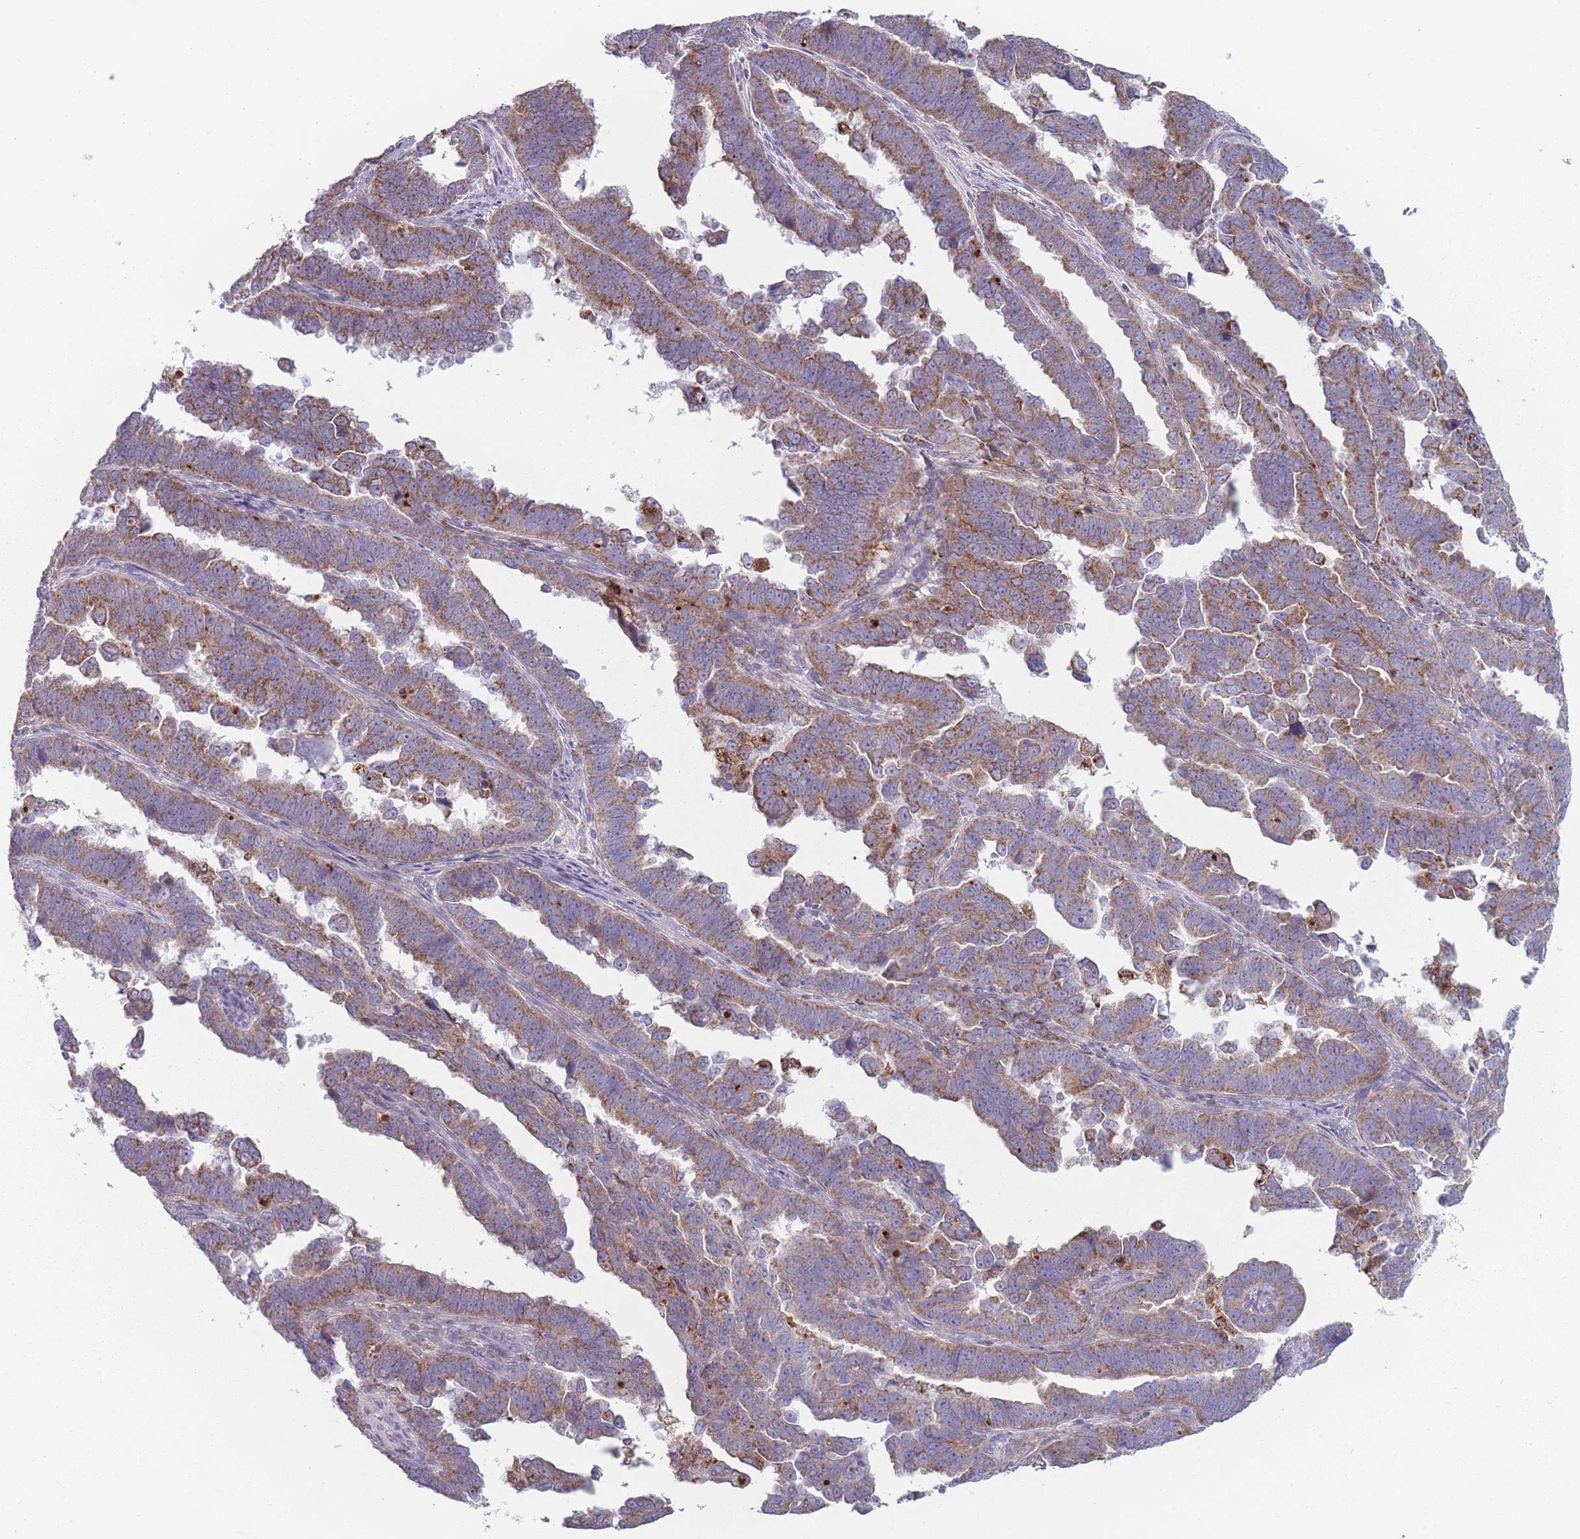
{"staining": {"intensity": "moderate", "quantity": ">75%", "location": "cytoplasmic/membranous"}, "tissue": "endometrial cancer", "cell_type": "Tumor cells", "image_type": "cancer", "snomed": [{"axis": "morphology", "description": "Adenocarcinoma, NOS"}, {"axis": "topography", "description": "Endometrium"}], "caption": "Immunohistochemical staining of human endometrial cancer (adenocarcinoma) reveals medium levels of moderate cytoplasmic/membranous protein positivity in approximately >75% of tumor cells.", "gene": "PEX11B", "patient": {"sex": "female", "age": 75}}